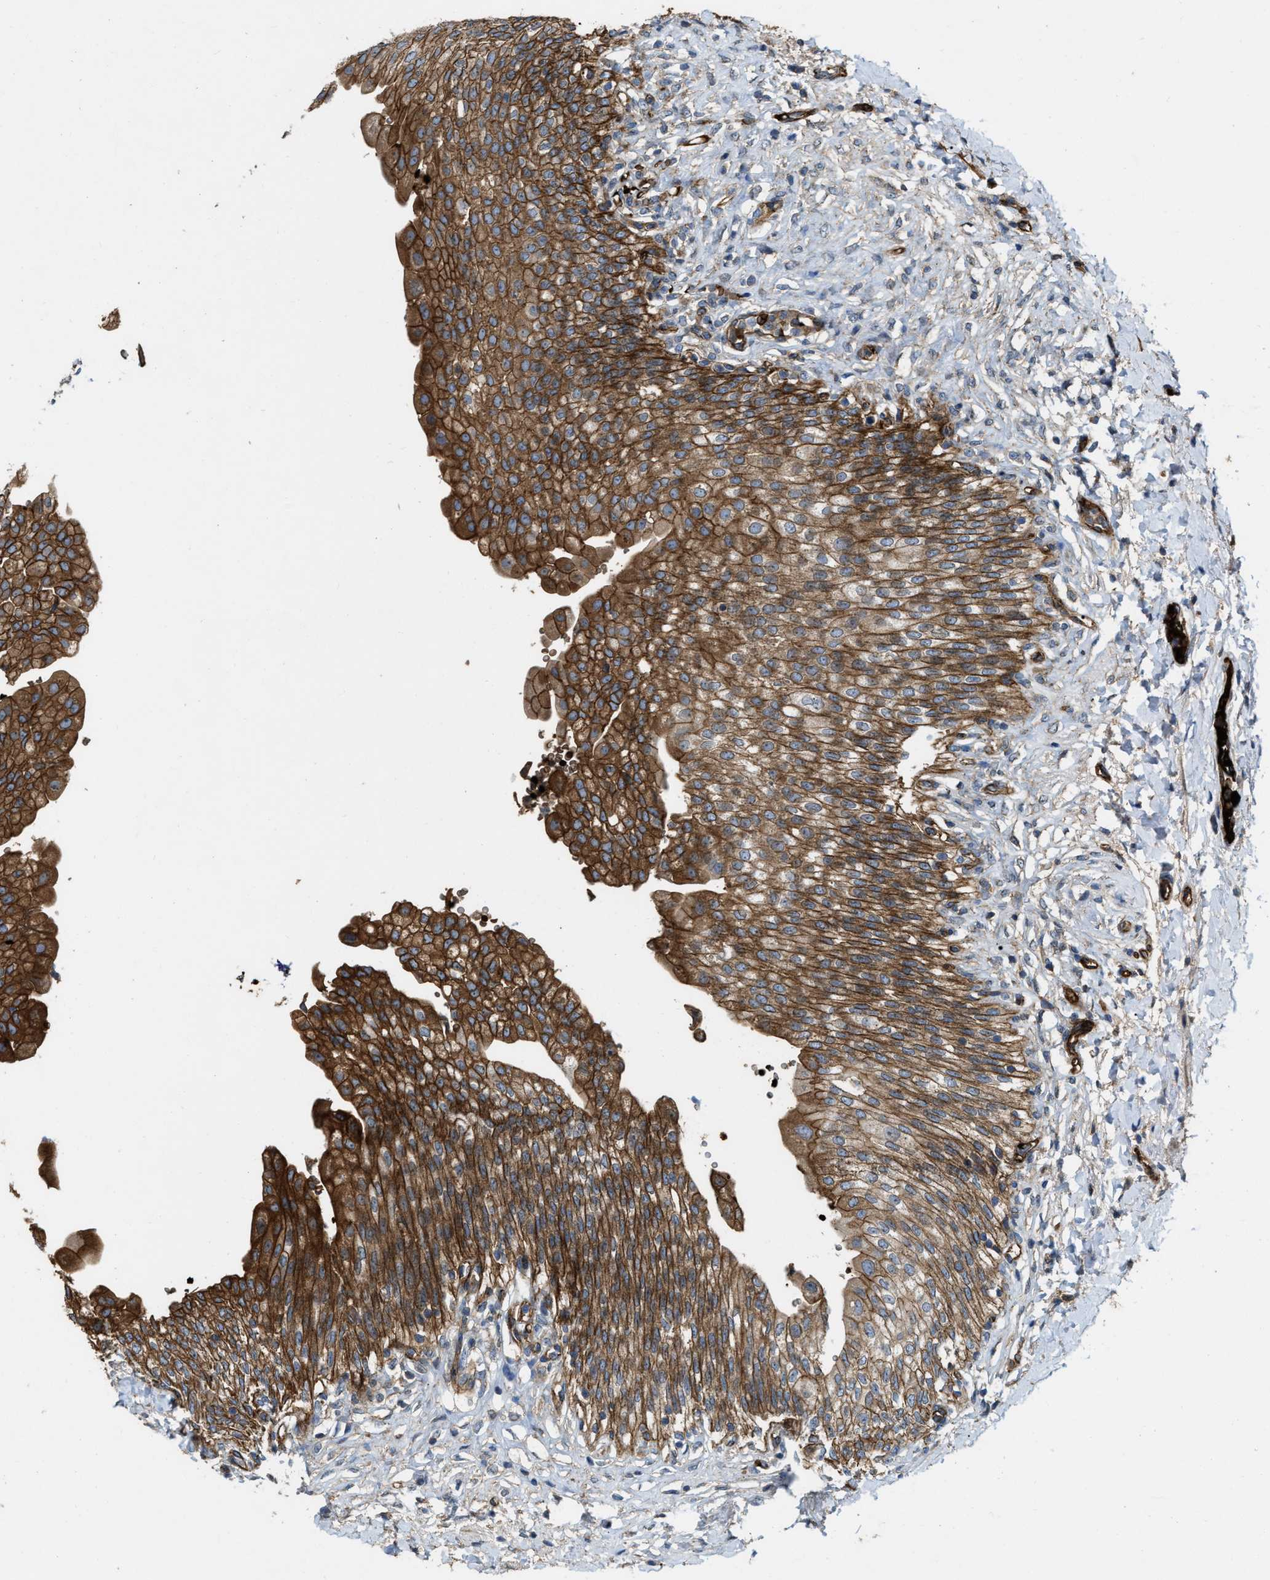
{"staining": {"intensity": "strong", "quantity": ">75%", "location": "cytoplasmic/membranous"}, "tissue": "urinary bladder", "cell_type": "Urothelial cells", "image_type": "normal", "snomed": [{"axis": "morphology", "description": "Urothelial carcinoma, High grade"}, {"axis": "topography", "description": "Urinary bladder"}], "caption": "Unremarkable urinary bladder demonstrates strong cytoplasmic/membranous positivity in about >75% of urothelial cells Nuclei are stained in blue..", "gene": "ERC1", "patient": {"sex": "male", "age": 46}}